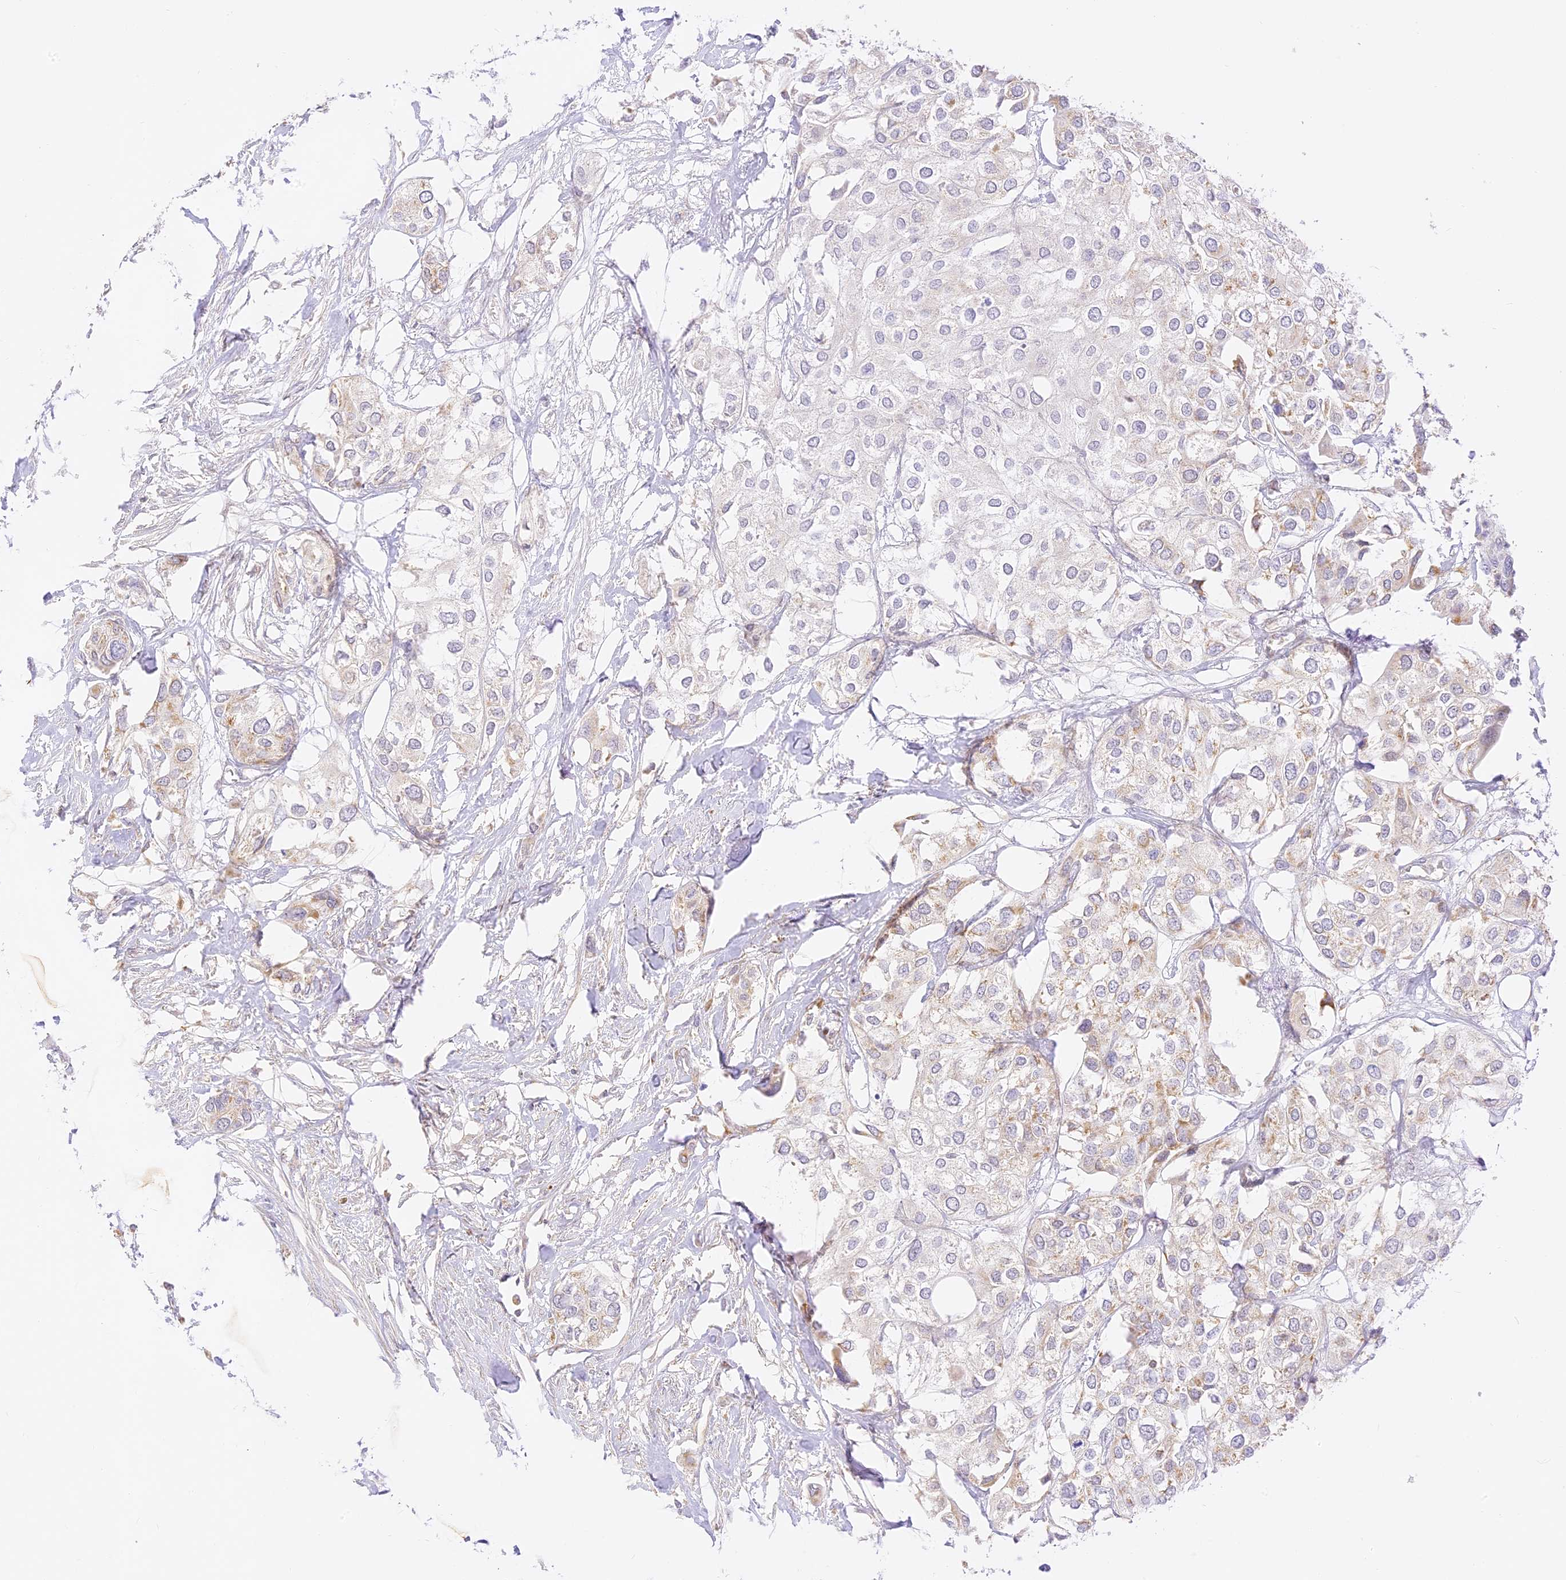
{"staining": {"intensity": "weak", "quantity": "<25%", "location": "cytoplasmic/membranous"}, "tissue": "urothelial cancer", "cell_type": "Tumor cells", "image_type": "cancer", "snomed": [{"axis": "morphology", "description": "Urothelial carcinoma, High grade"}, {"axis": "topography", "description": "Urinary bladder"}], "caption": "An image of urothelial cancer stained for a protein demonstrates no brown staining in tumor cells.", "gene": "LRRC15", "patient": {"sex": "male", "age": 64}}